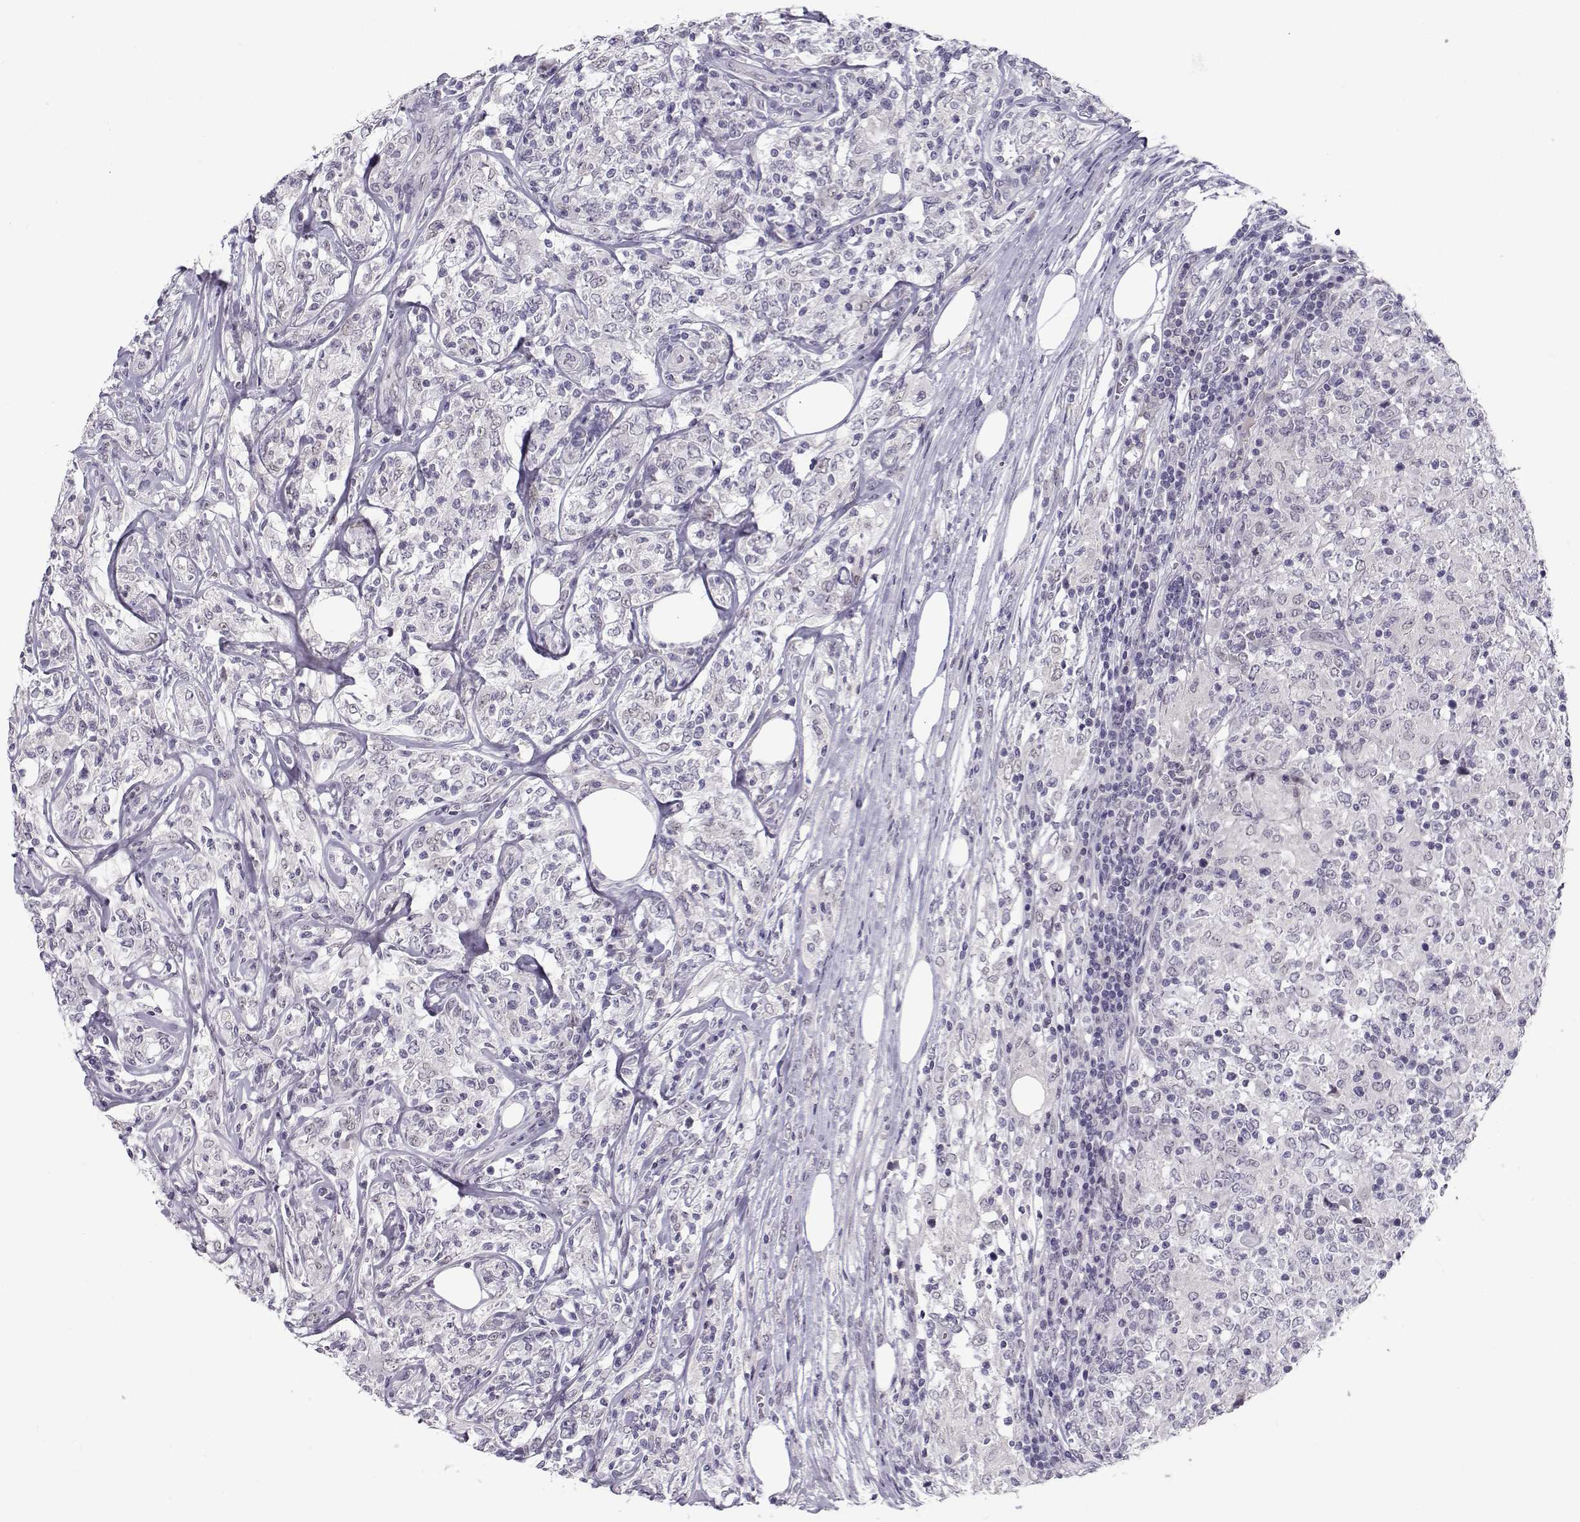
{"staining": {"intensity": "negative", "quantity": "none", "location": "none"}, "tissue": "lymphoma", "cell_type": "Tumor cells", "image_type": "cancer", "snomed": [{"axis": "morphology", "description": "Malignant lymphoma, non-Hodgkin's type, High grade"}, {"axis": "topography", "description": "Lymph node"}], "caption": "Tumor cells show no significant protein staining in high-grade malignant lymphoma, non-Hodgkin's type. The staining was performed using DAB to visualize the protein expression in brown, while the nuclei were stained in blue with hematoxylin (Magnification: 20x).", "gene": "C16orf86", "patient": {"sex": "female", "age": 84}}